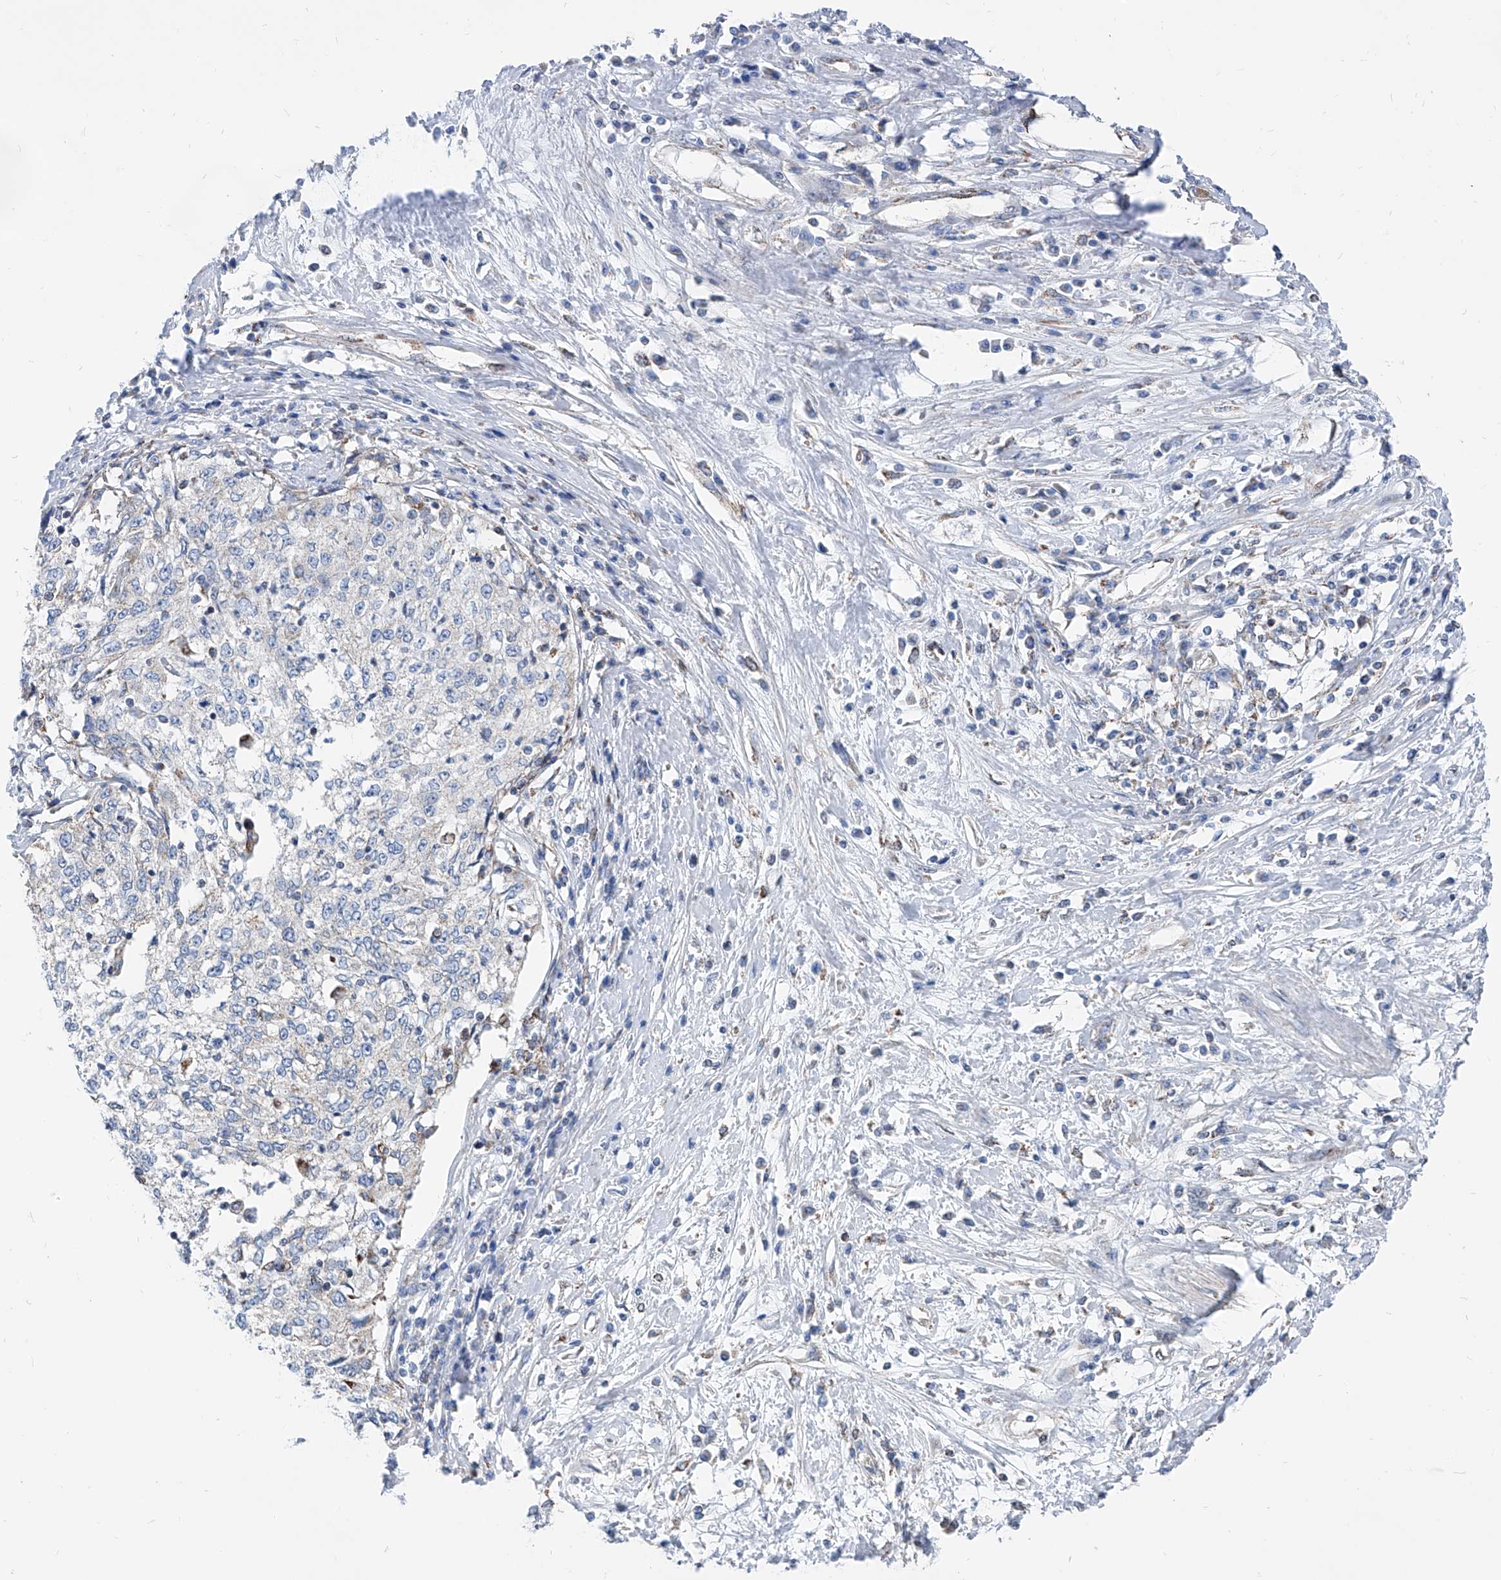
{"staining": {"intensity": "negative", "quantity": "none", "location": "none"}, "tissue": "cervical cancer", "cell_type": "Tumor cells", "image_type": "cancer", "snomed": [{"axis": "morphology", "description": "Squamous cell carcinoma, NOS"}, {"axis": "topography", "description": "Cervix"}], "caption": "High power microscopy histopathology image of an immunohistochemistry micrograph of cervical squamous cell carcinoma, revealing no significant staining in tumor cells. (DAB (3,3'-diaminobenzidine) immunohistochemistry with hematoxylin counter stain).", "gene": "AGPS", "patient": {"sex": "female", "age": 57}}